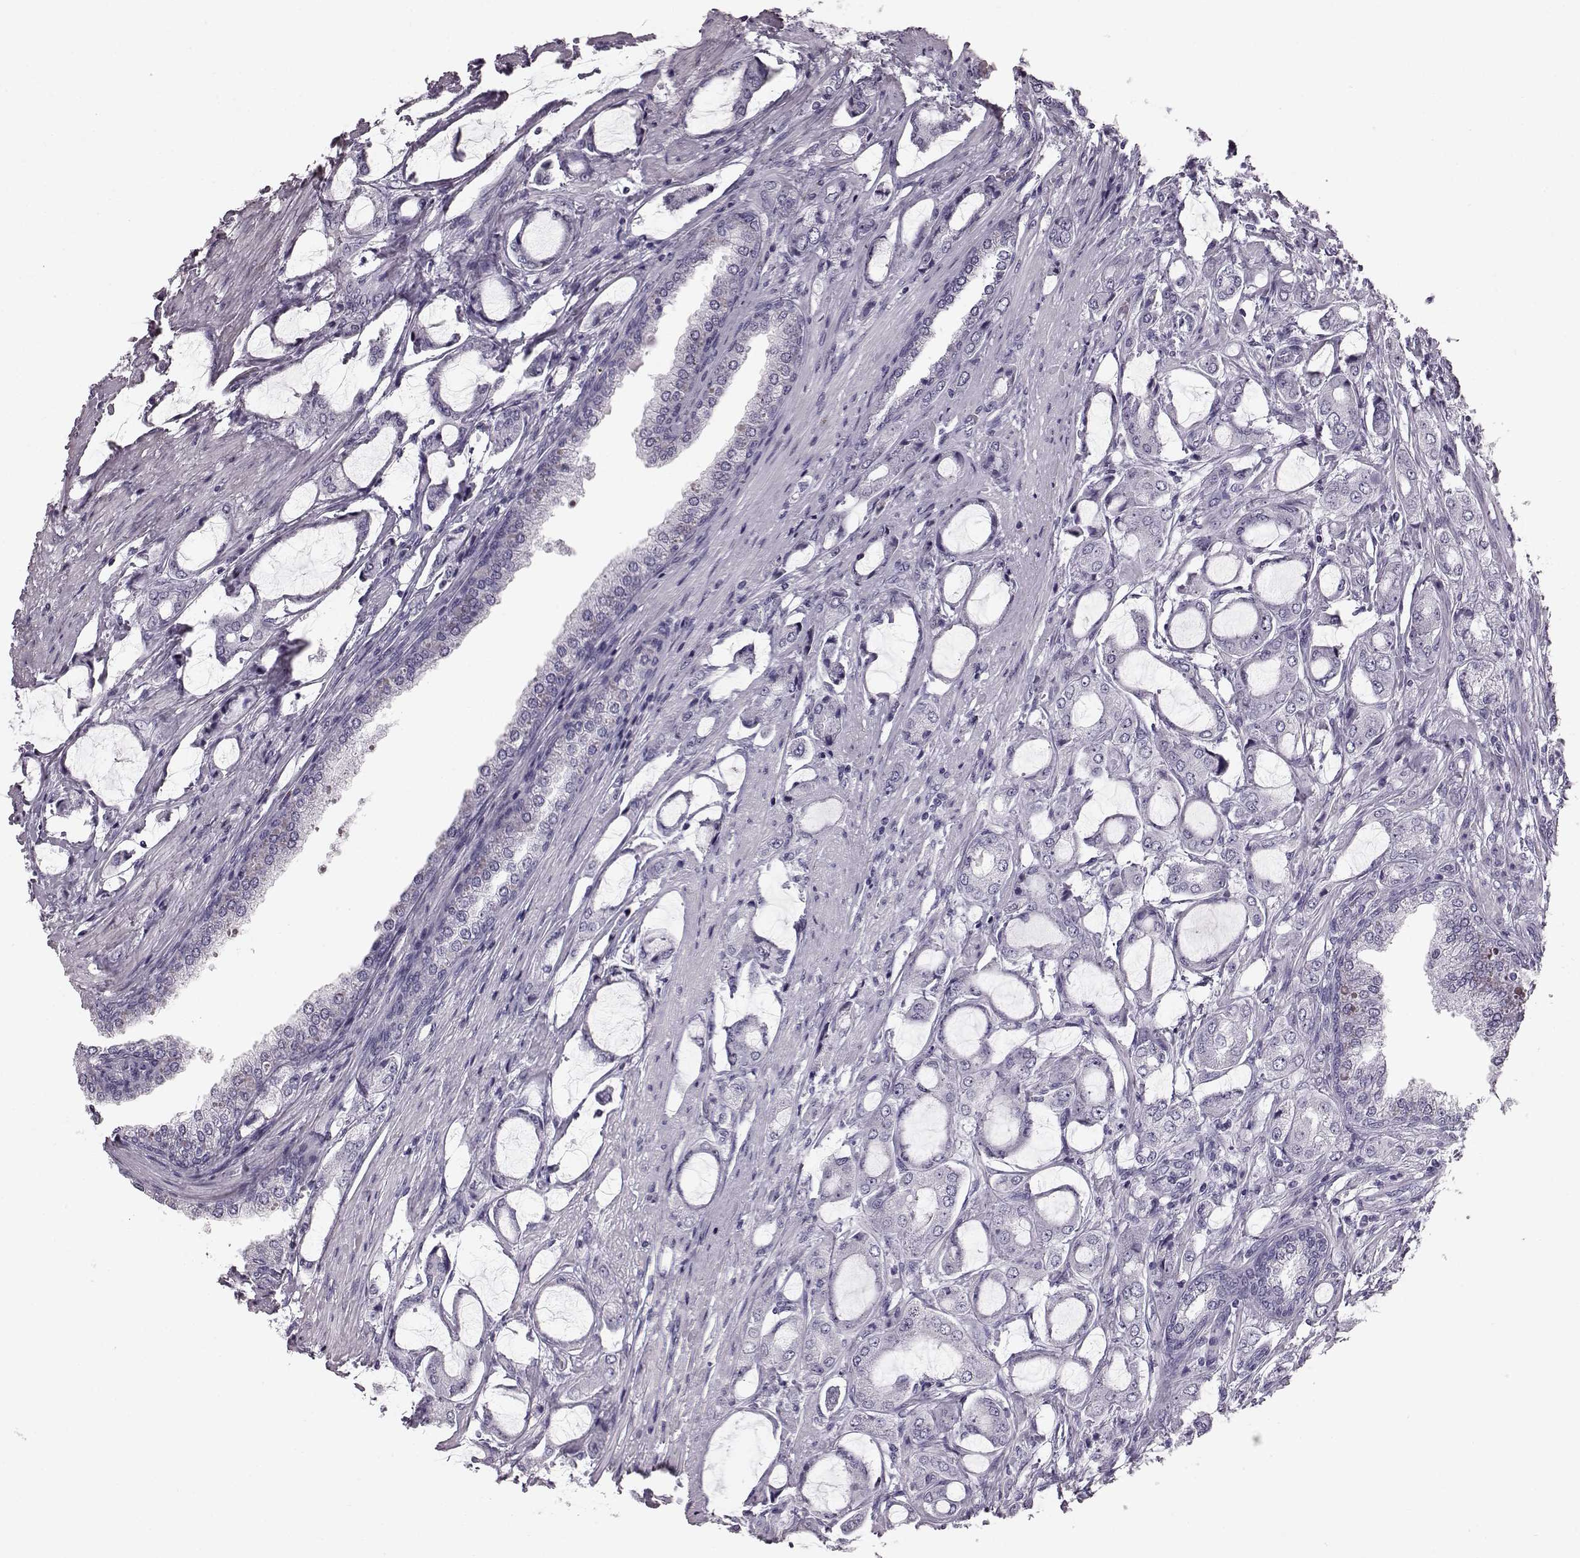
{"staining": {"intensity": "negative", "quantity": "none", "location": "none"}, "tissue": "prostate cancer", "cell_type": "Tumor cells", "image_type": "cancer", "snomed": [{"axis": "morphology", "description": "Adenocarcinoma, NOS"}, {"axis": "topography", "description": "Prostate"}], "caption": "DAB (3,3'-diaminobenzidine) immunohistochemical staining of prostate cancer (adenocarcinoma) demonstrates no significant staining in tumor cells. (Brightfield microscopy of DAB (3,3'-diaminobenzidine) immunohistochemistry at high magnification).", "gene": "TCHHL1", "patient": {"sex": "male", "age": 63}}